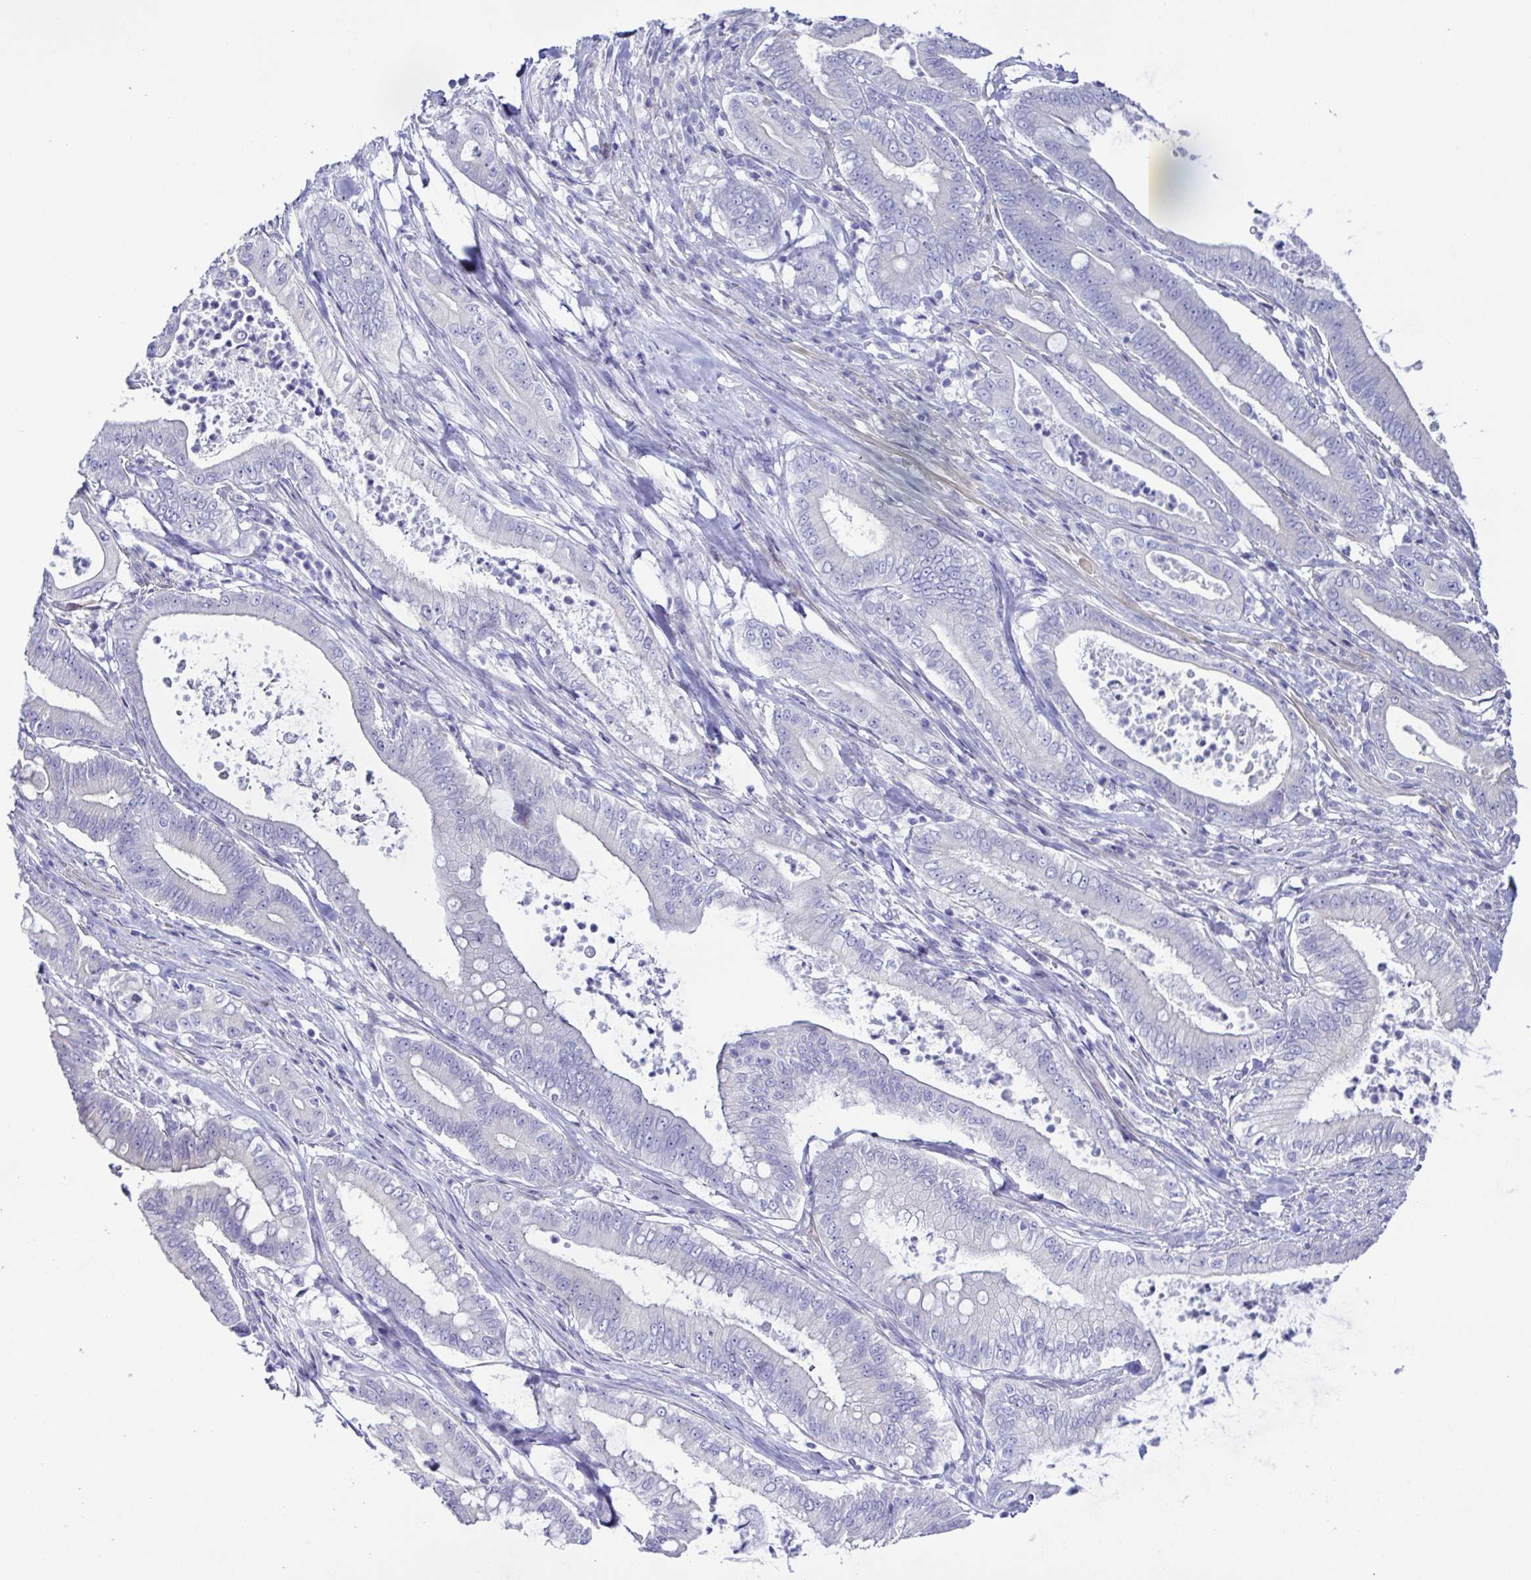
{"staining": {"intensity": "negative", "quantity": "none", "location": "none"}, "tissue": "pancreatic cancer", "cell_type": "Tumor cells", "image_type": "cancer", "snomed": [{"axis": "morphology", "description": "Adenocarcinoma, NOS"}, {"axis": "topography", "description": "Pancreas"}], "caption": "The IHC histopathology image has no significant expression in tumor cells of pancreatic adenocarcinoma tissue.", "gene": "MED11", "patient": {"sex": "male", "age": 71}}